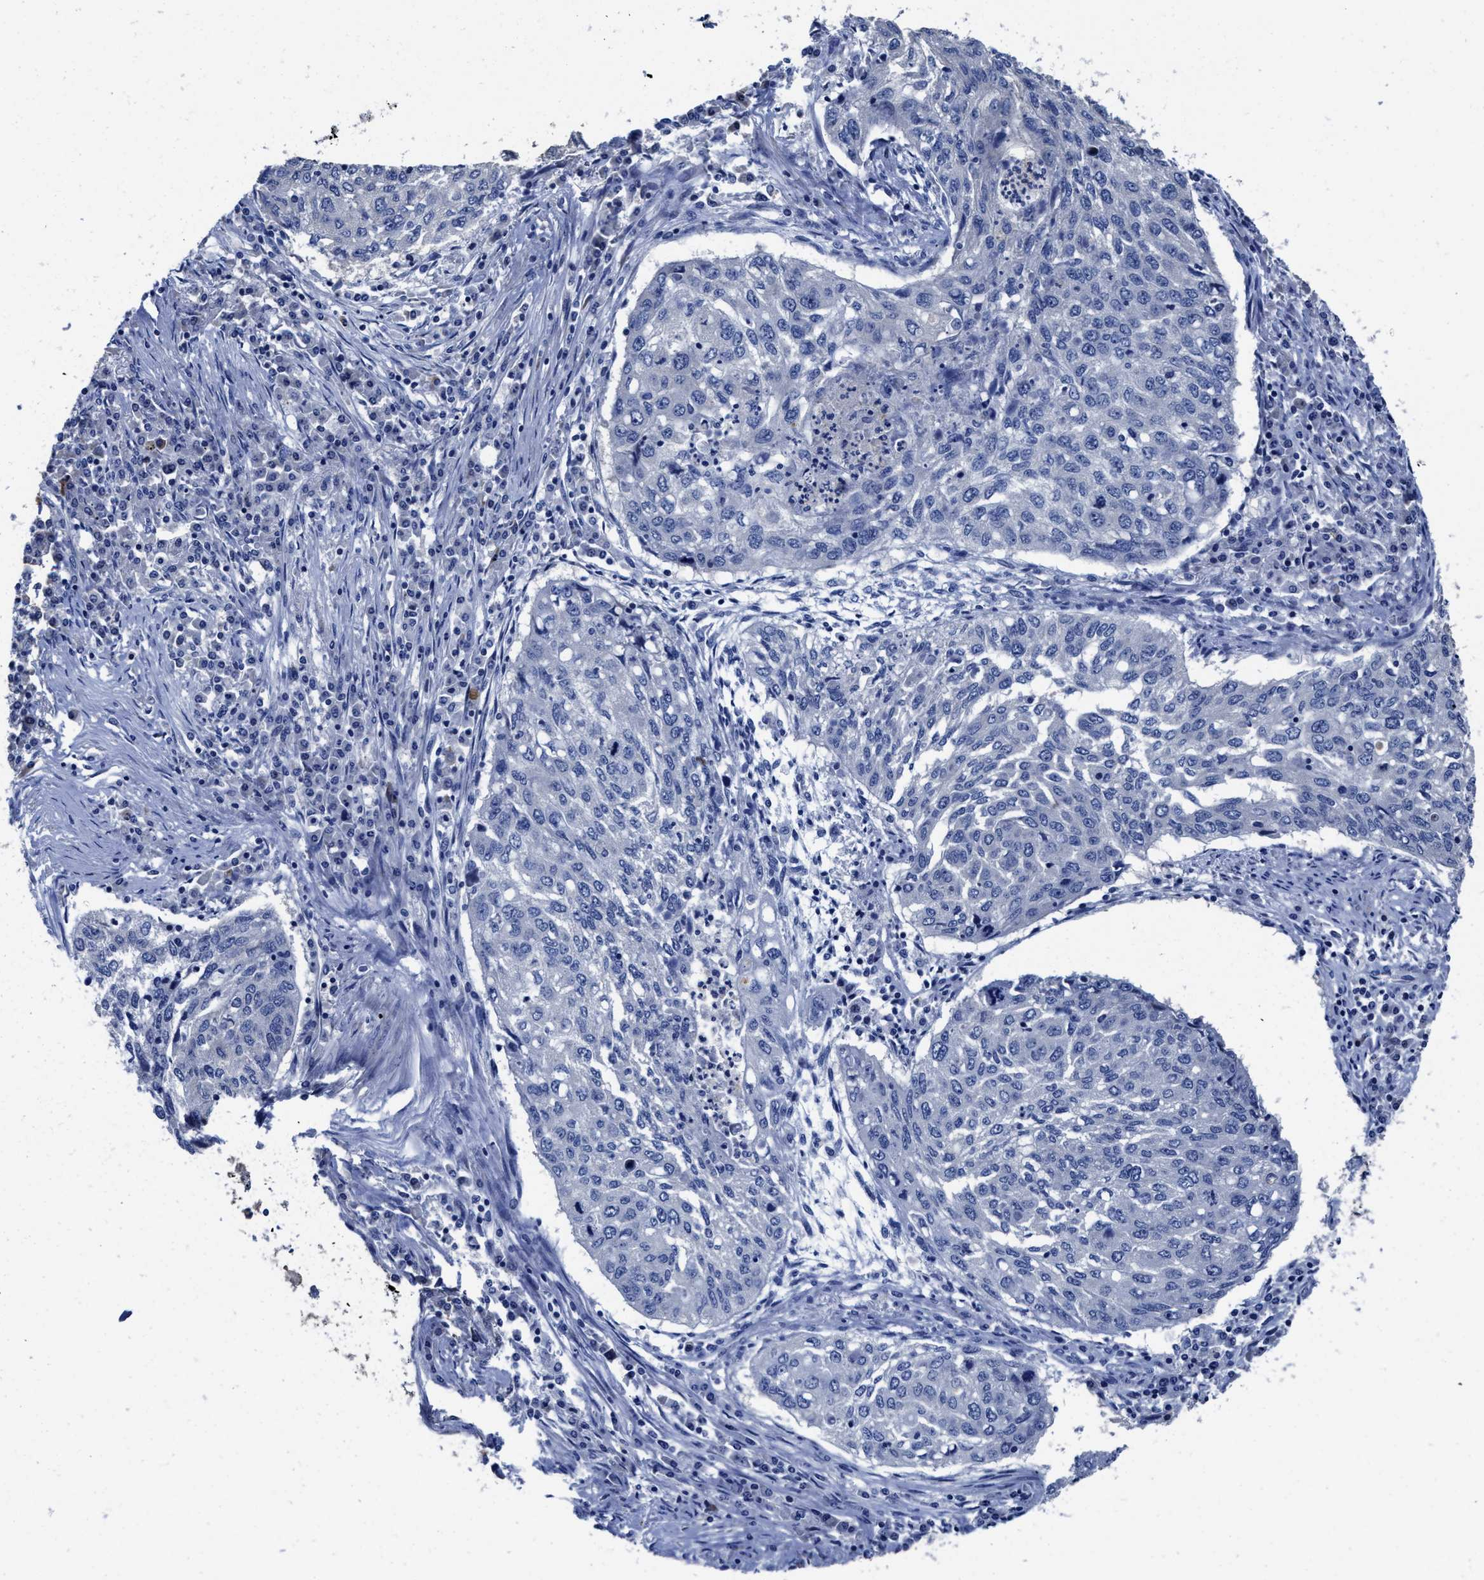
{"staining": {"intensity": "negative", "quantity": "none", "location": "none"}, "tissue": "lung cancer", "cell_type": "Tumor cells", "image_type": "cancer", "snomed": [{"axis": "morphology", "description": "Squamous cell carcinoma, NOS"}, {"axis": "topography", "description": "Lung"}], "caption": "Image shows no significant protein staining in tumor cells of lung squamous cell carcinoma. (Brightfield microscopy of DAB (3,3'-diaminobenzidine) immunohistochemistry (IHC) at high magnification).", "gene": "HOOK1", "patient": {"sex": "female", "age": 63}}